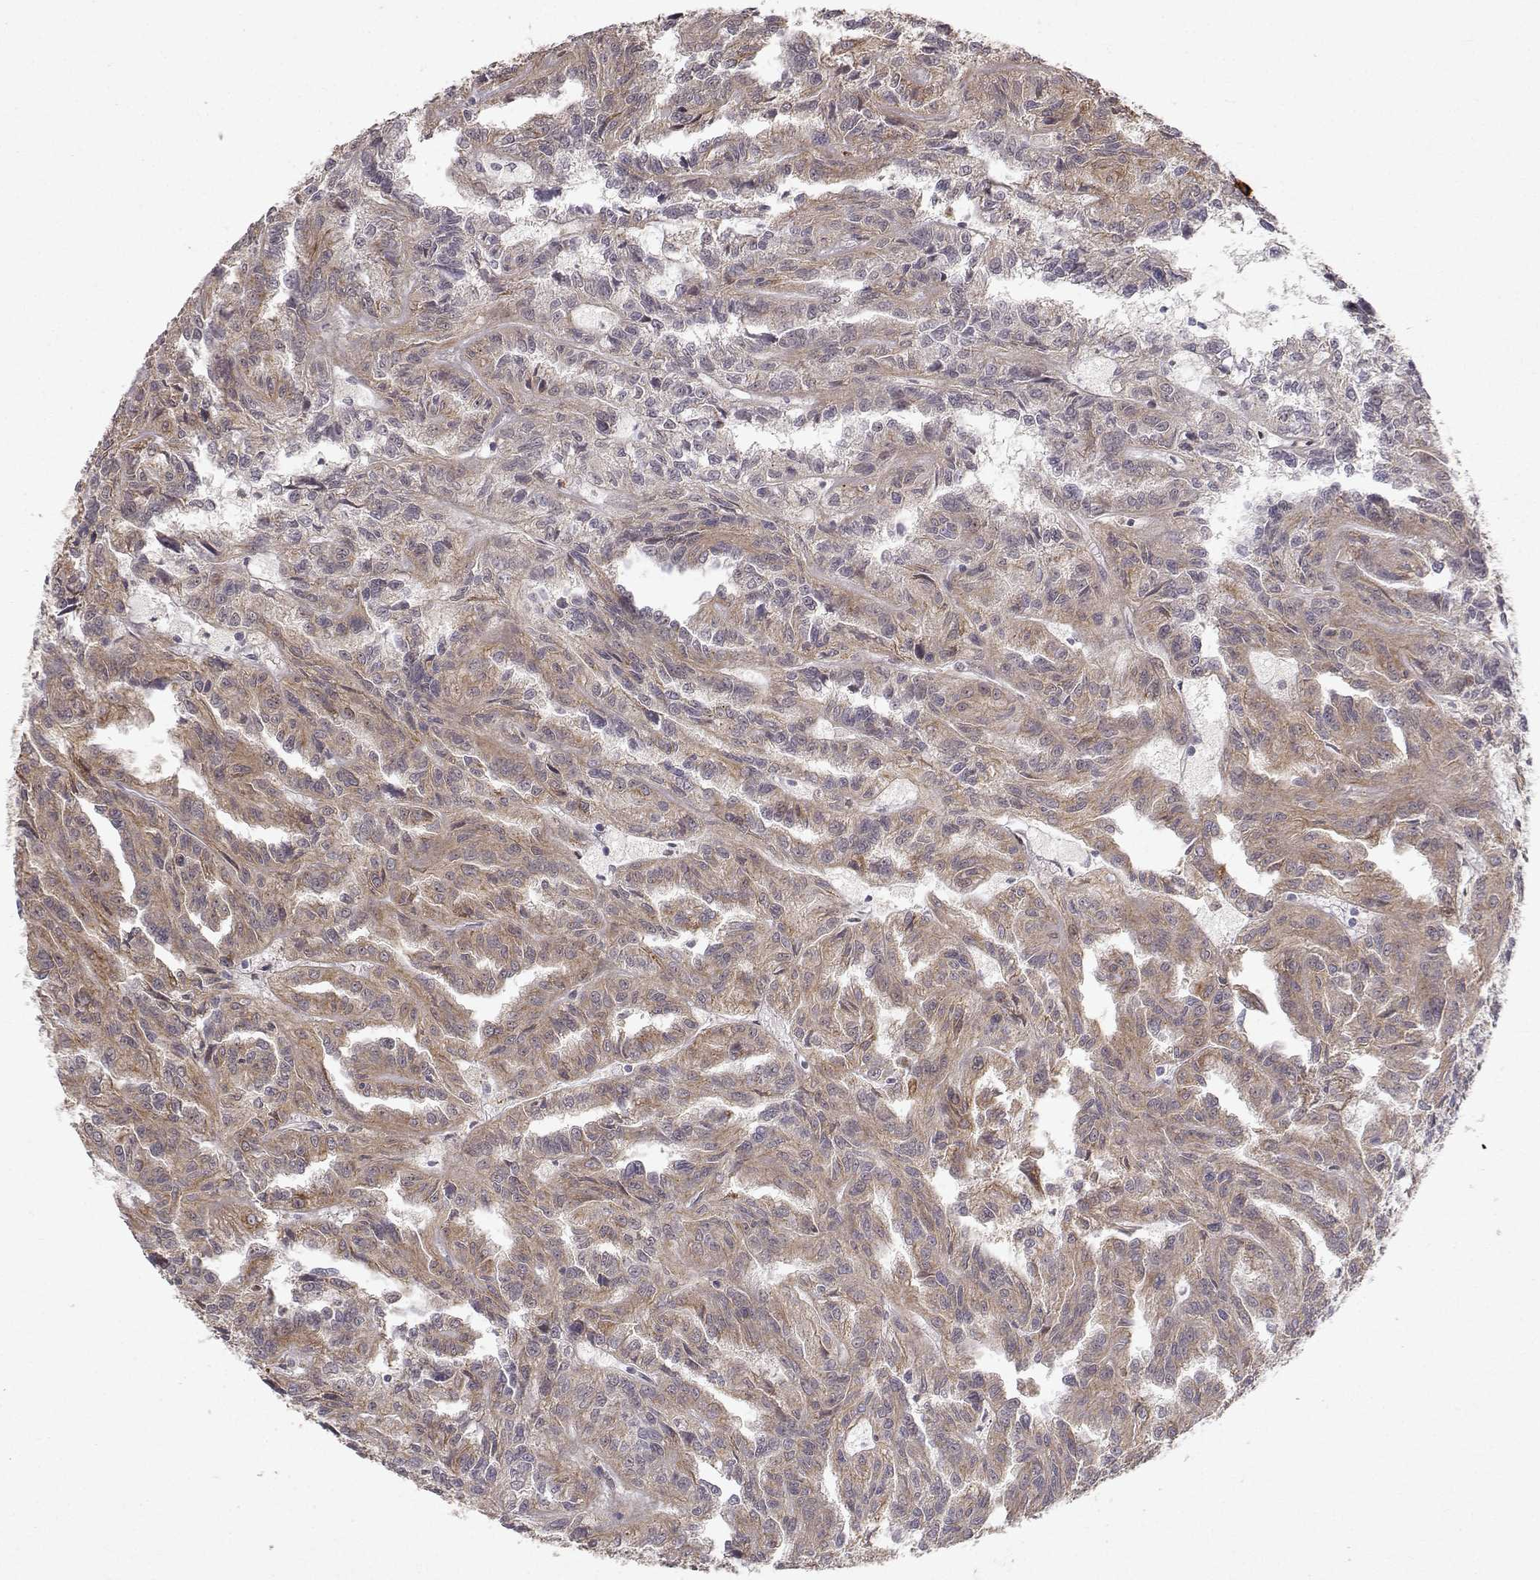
{"staining": {"intensity": "weak", "quantity": ">75%", "location": "cytoplasmic/membranous"}, "tissue": "renal cancer", "cell_type": "Tumor cells", "image_type": "cancer", "snomed": [{"axis": "morphology", "description": "Adenocarcinoma, NOS"}, {"axis": "topography", "description": "Kidney"}], "caption": "There is low levels of weak cytoplasmic/membranous expression in tumor cells of renal cancer (adenocarcinoma), as demonstrated by immunohistochemical staining (brown color).", "gene": "APC", "patient": {"sex": "male", "age": 79}}